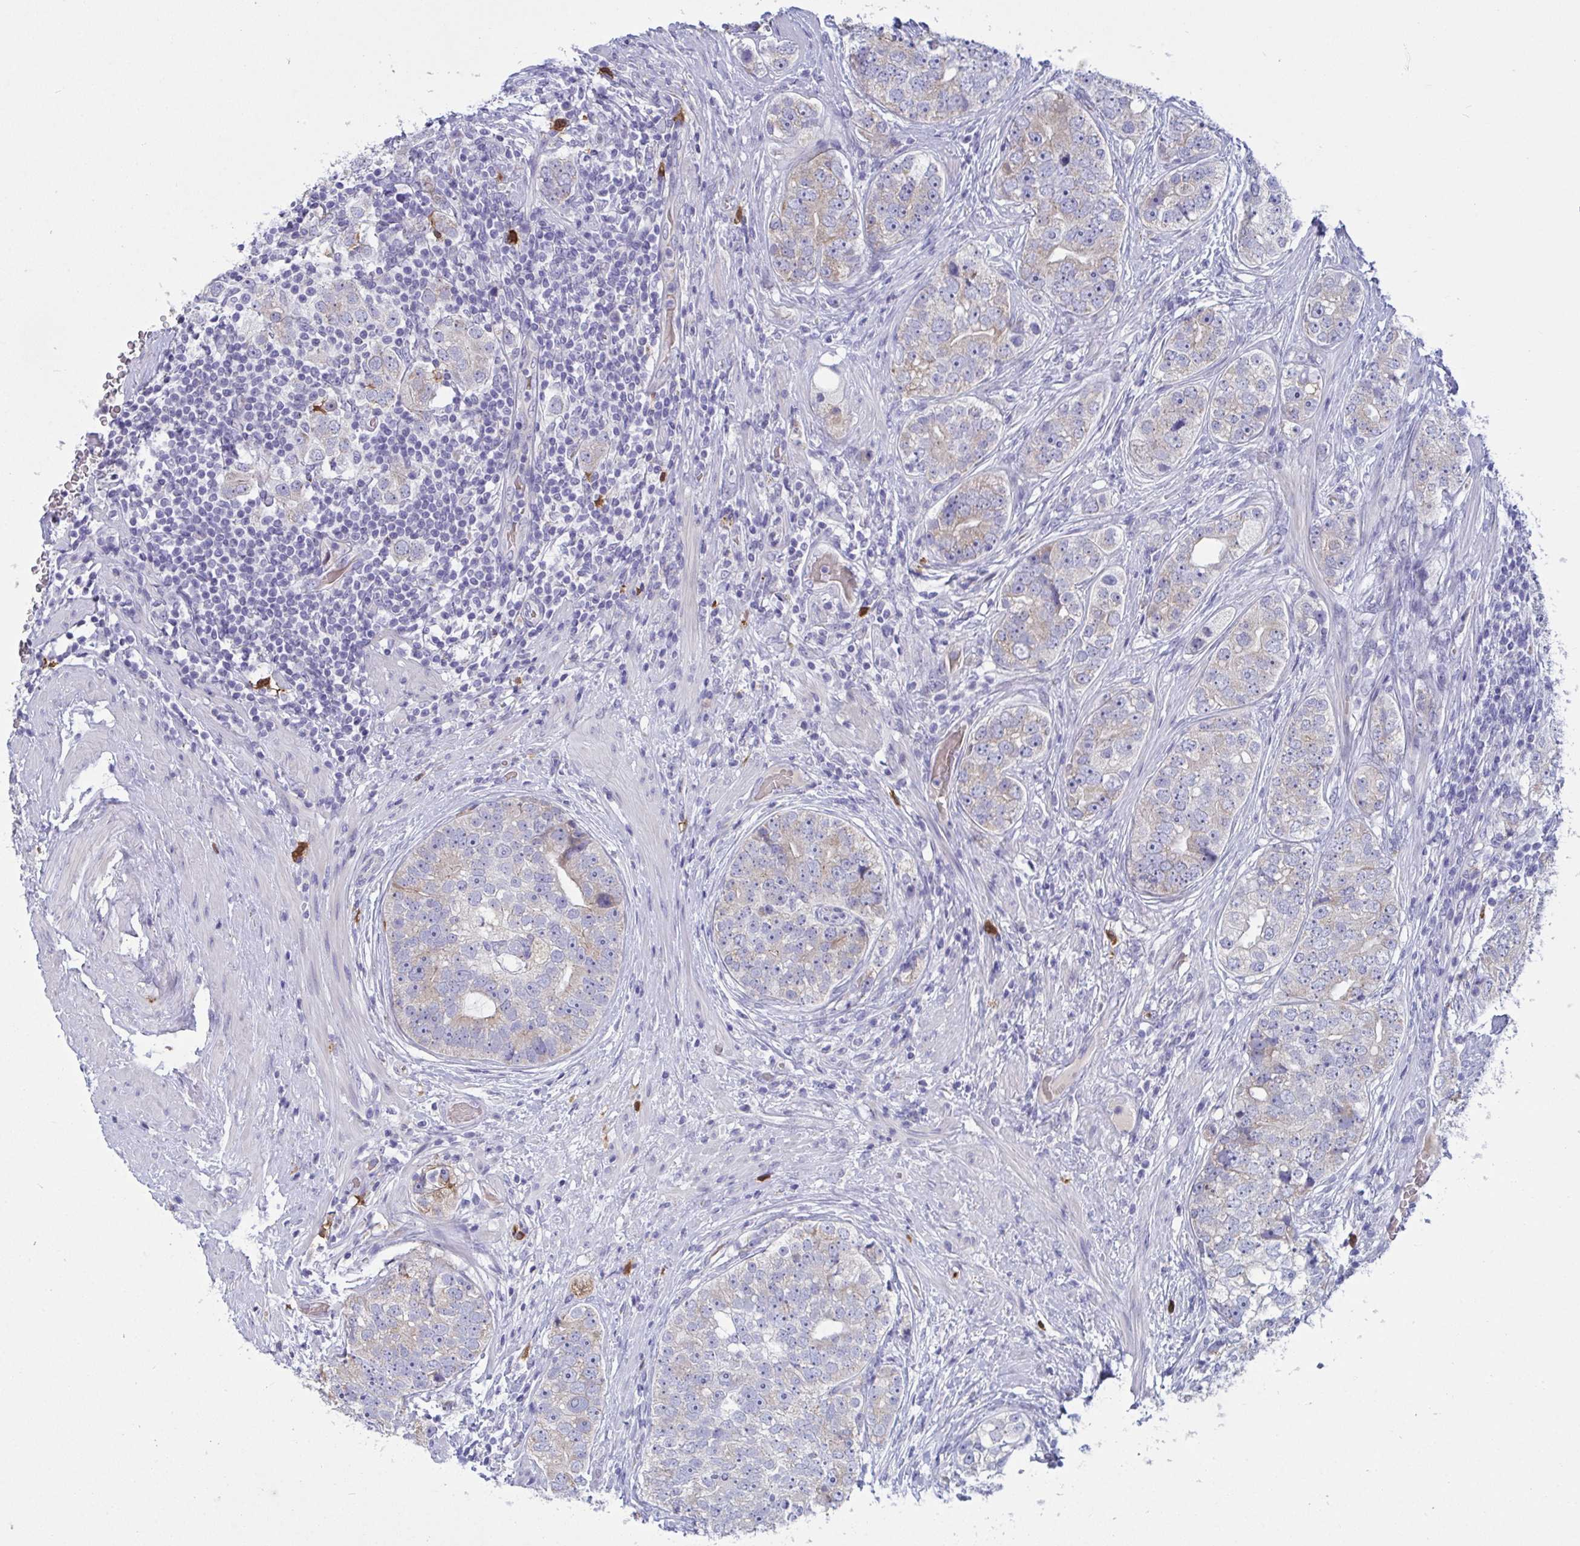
{"staining": {"intensity": "weak", "quantity": "<25%", "location": "cytoplasmic/membranous"}, "tissue": "prostate cancer", "cell_type": "Tumor cells", "image_type": "cancer", "snomed": [{"axis": "morphology", "description": "Adenocarcinoma, High grade"}, {"axis": "topography", "description": "Prostate"}], "caption": "There is no significant staining in tumor cells of prostate adenocarcinoma (high-grade).", "gene": "TAS2R38", "patient": {"sex": "male", "age": 60}}